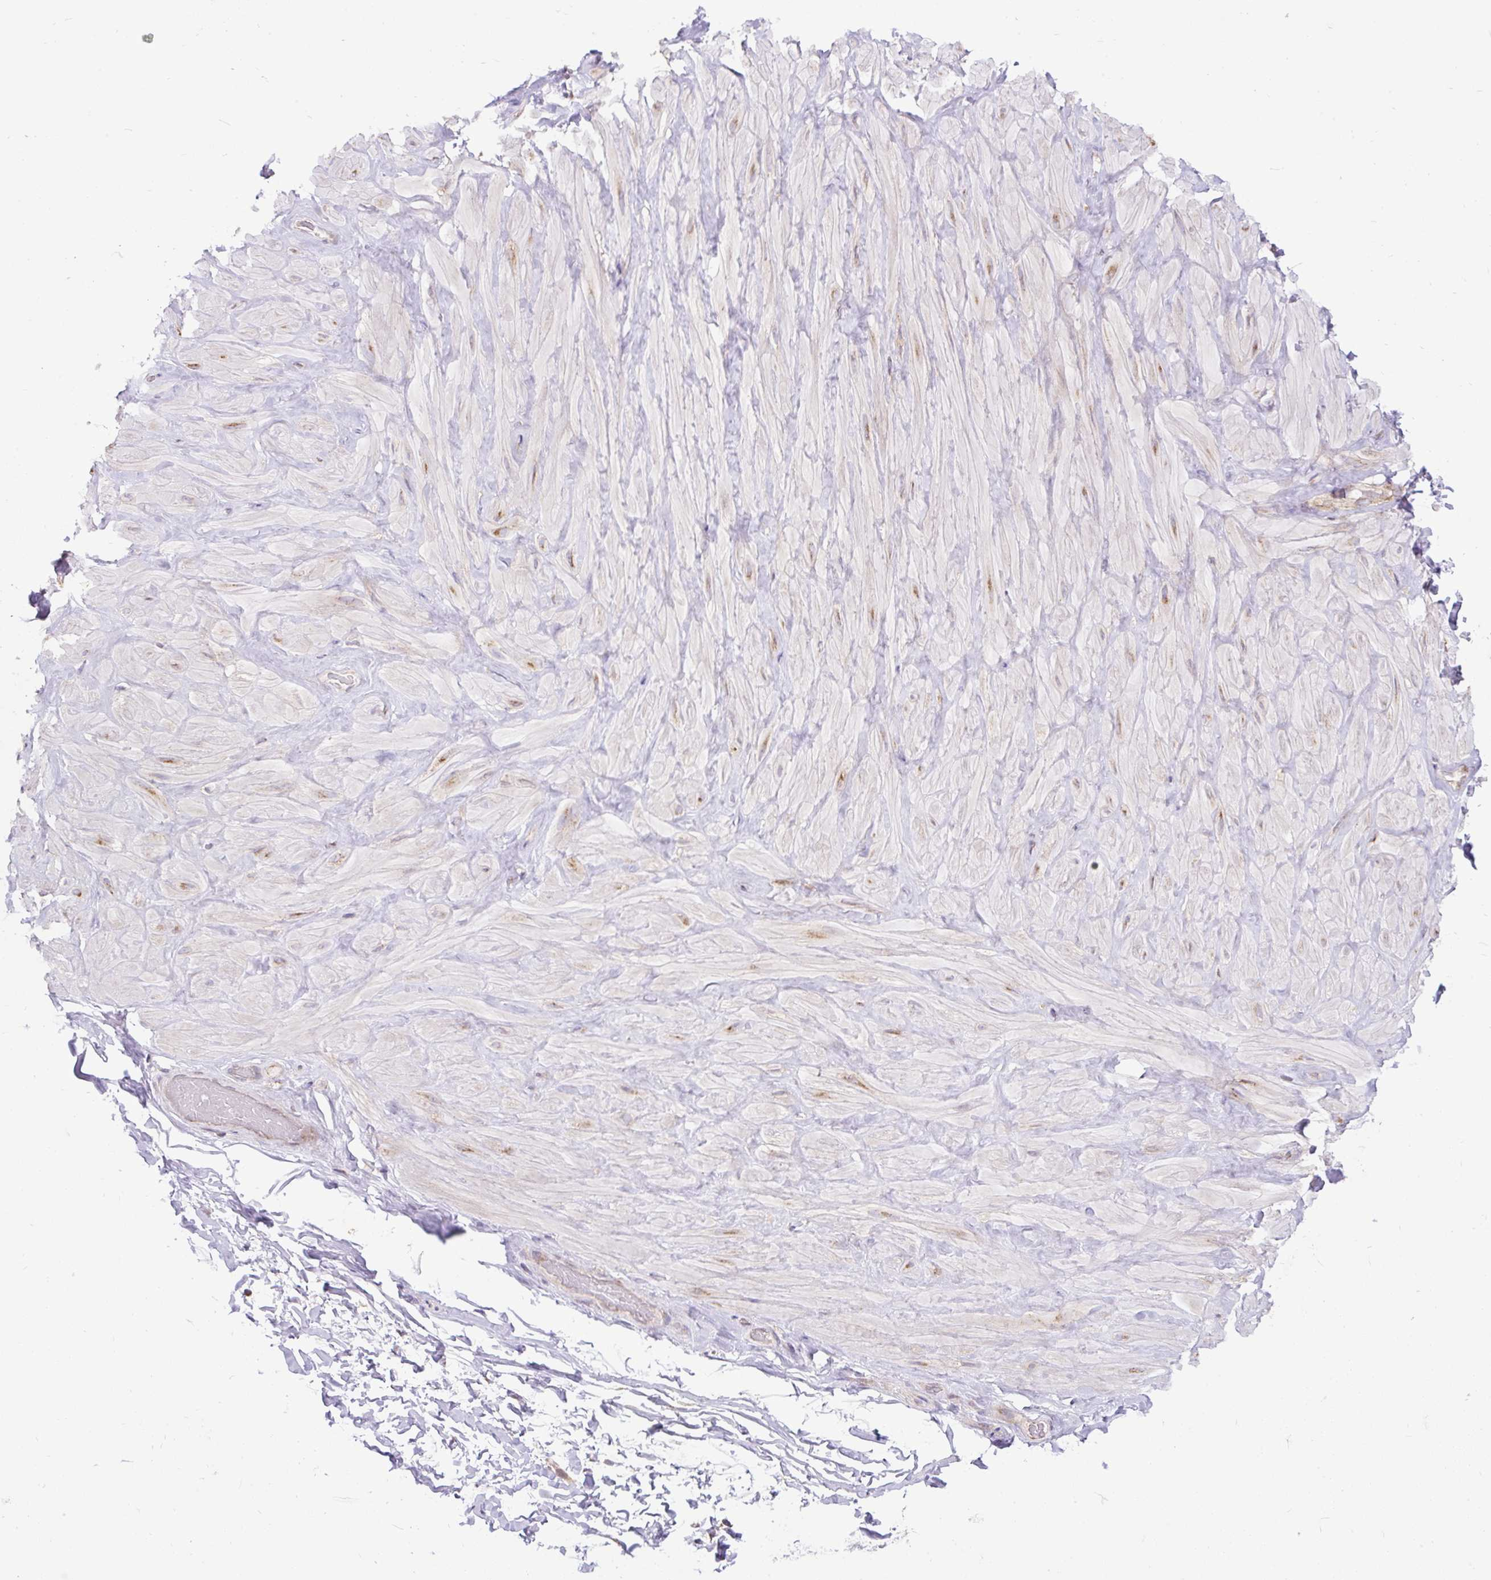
{"staining": {"intensity": "negative", "quantity": "none", "location": "none"}, "tissue": "adipose tissue", "cell_type": "Adipocytes", "image_type": "normal", "snomed": [{"axis": "morphology", "description": "Normal tissue, NOS"}, {"axis": "topography", "description": "Vascular tissue"}, {"axis": "topography", "description": "Peripheral nerve tissue"}], "caption": "IHC photomicrograph of normal human adipose tissue stained for a protein (brown), which displays no positivity in adipocytes.", "gene": "TRIM17", "patient": {"sex": "male", "age": 41}}